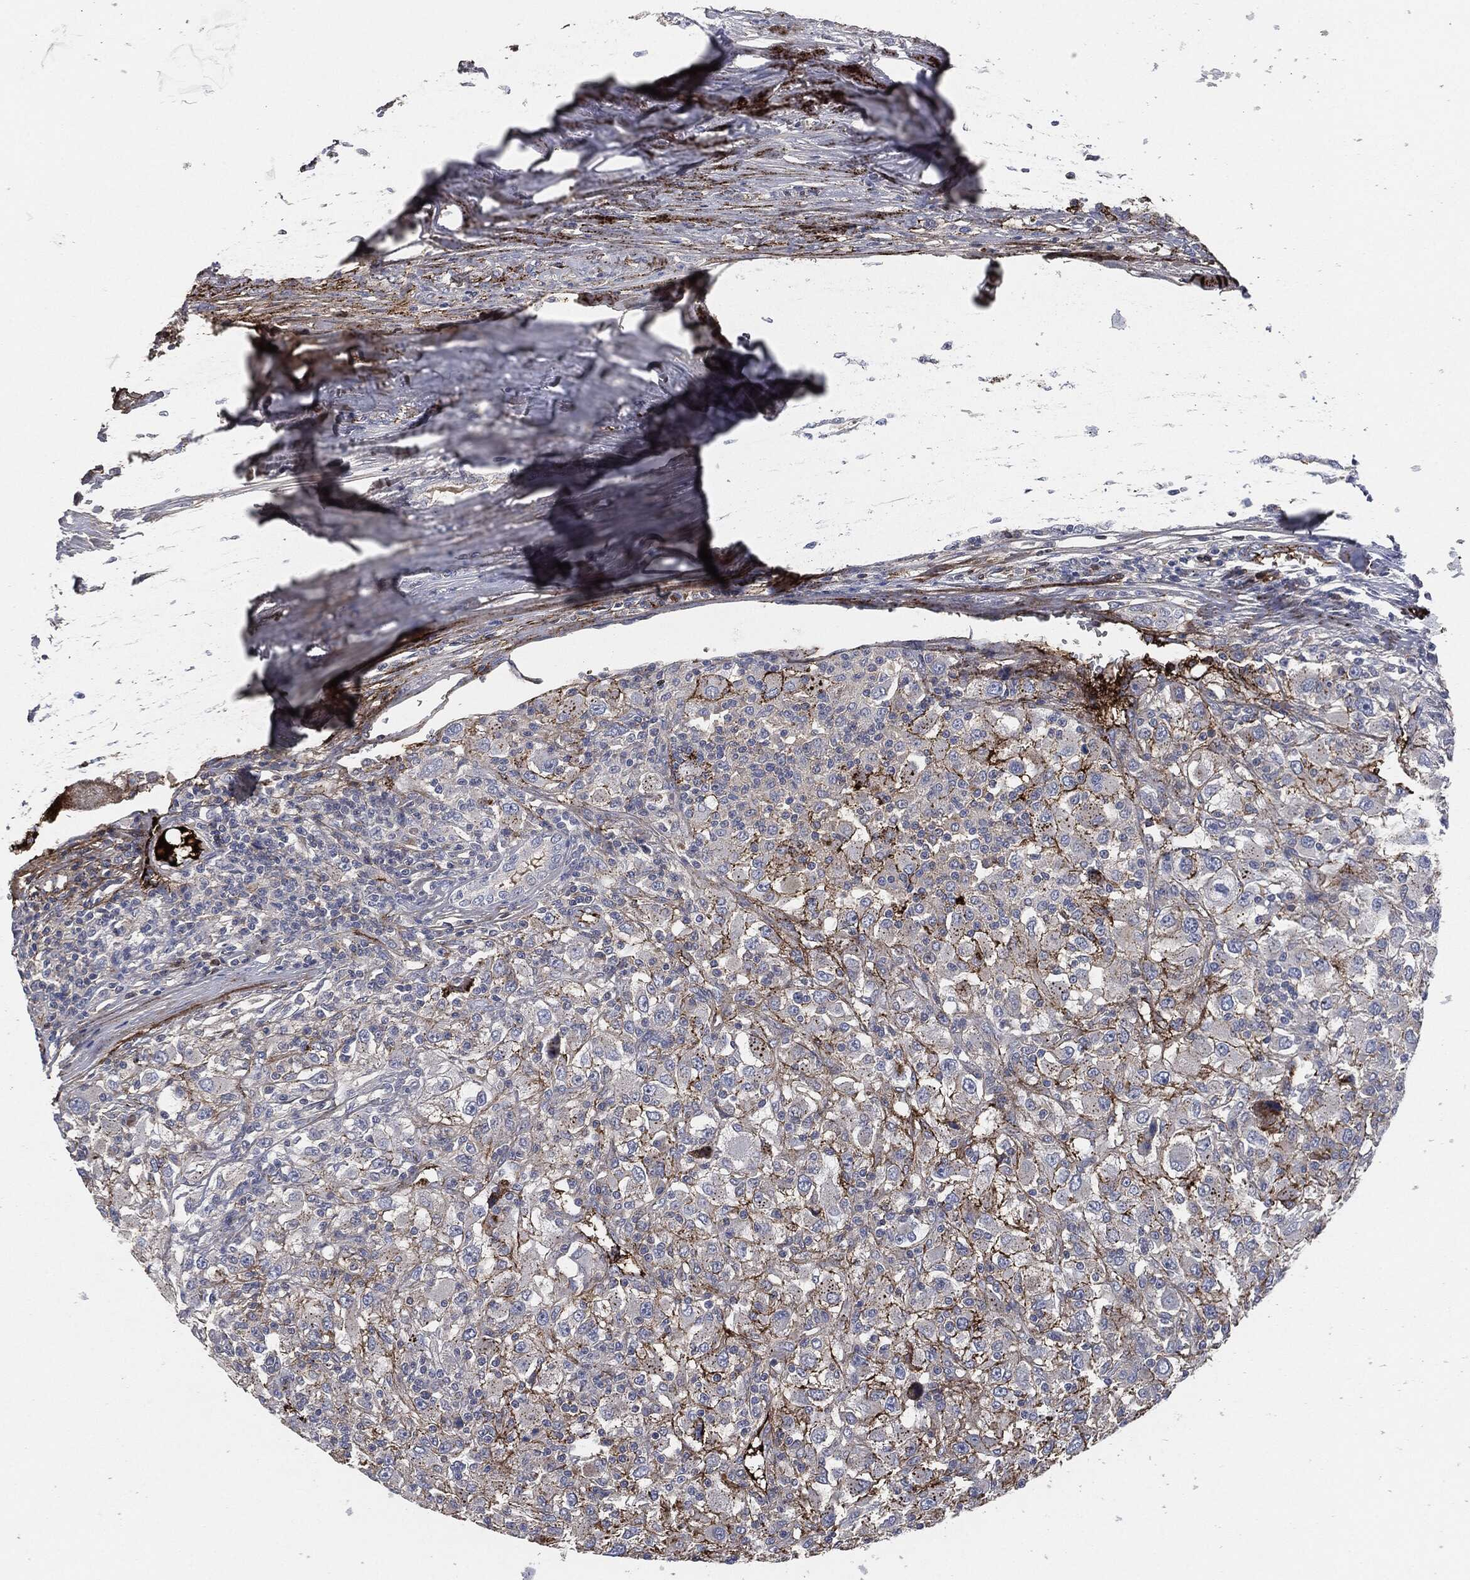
{"staining": {"intensity": "moderate", "quantity": "25%-75%", "location": "cytoplasmic/membranous"}, "tissue": "renal cancer", "cell_type": "Tumor cells", "image_type": "cancer", "snomed": [{"axis": "morphology", "description": "Adenocarcinoma, NOS"}, {"axis": "topography", "description": "Kidney"}], "caption": "Renal cancer tissue exhibits moderate cytoplasmic/membranous positivity in about 25%-75% of tumor cells", "gene": "APOB", "patient": {"sex": "female", "age": 67}}